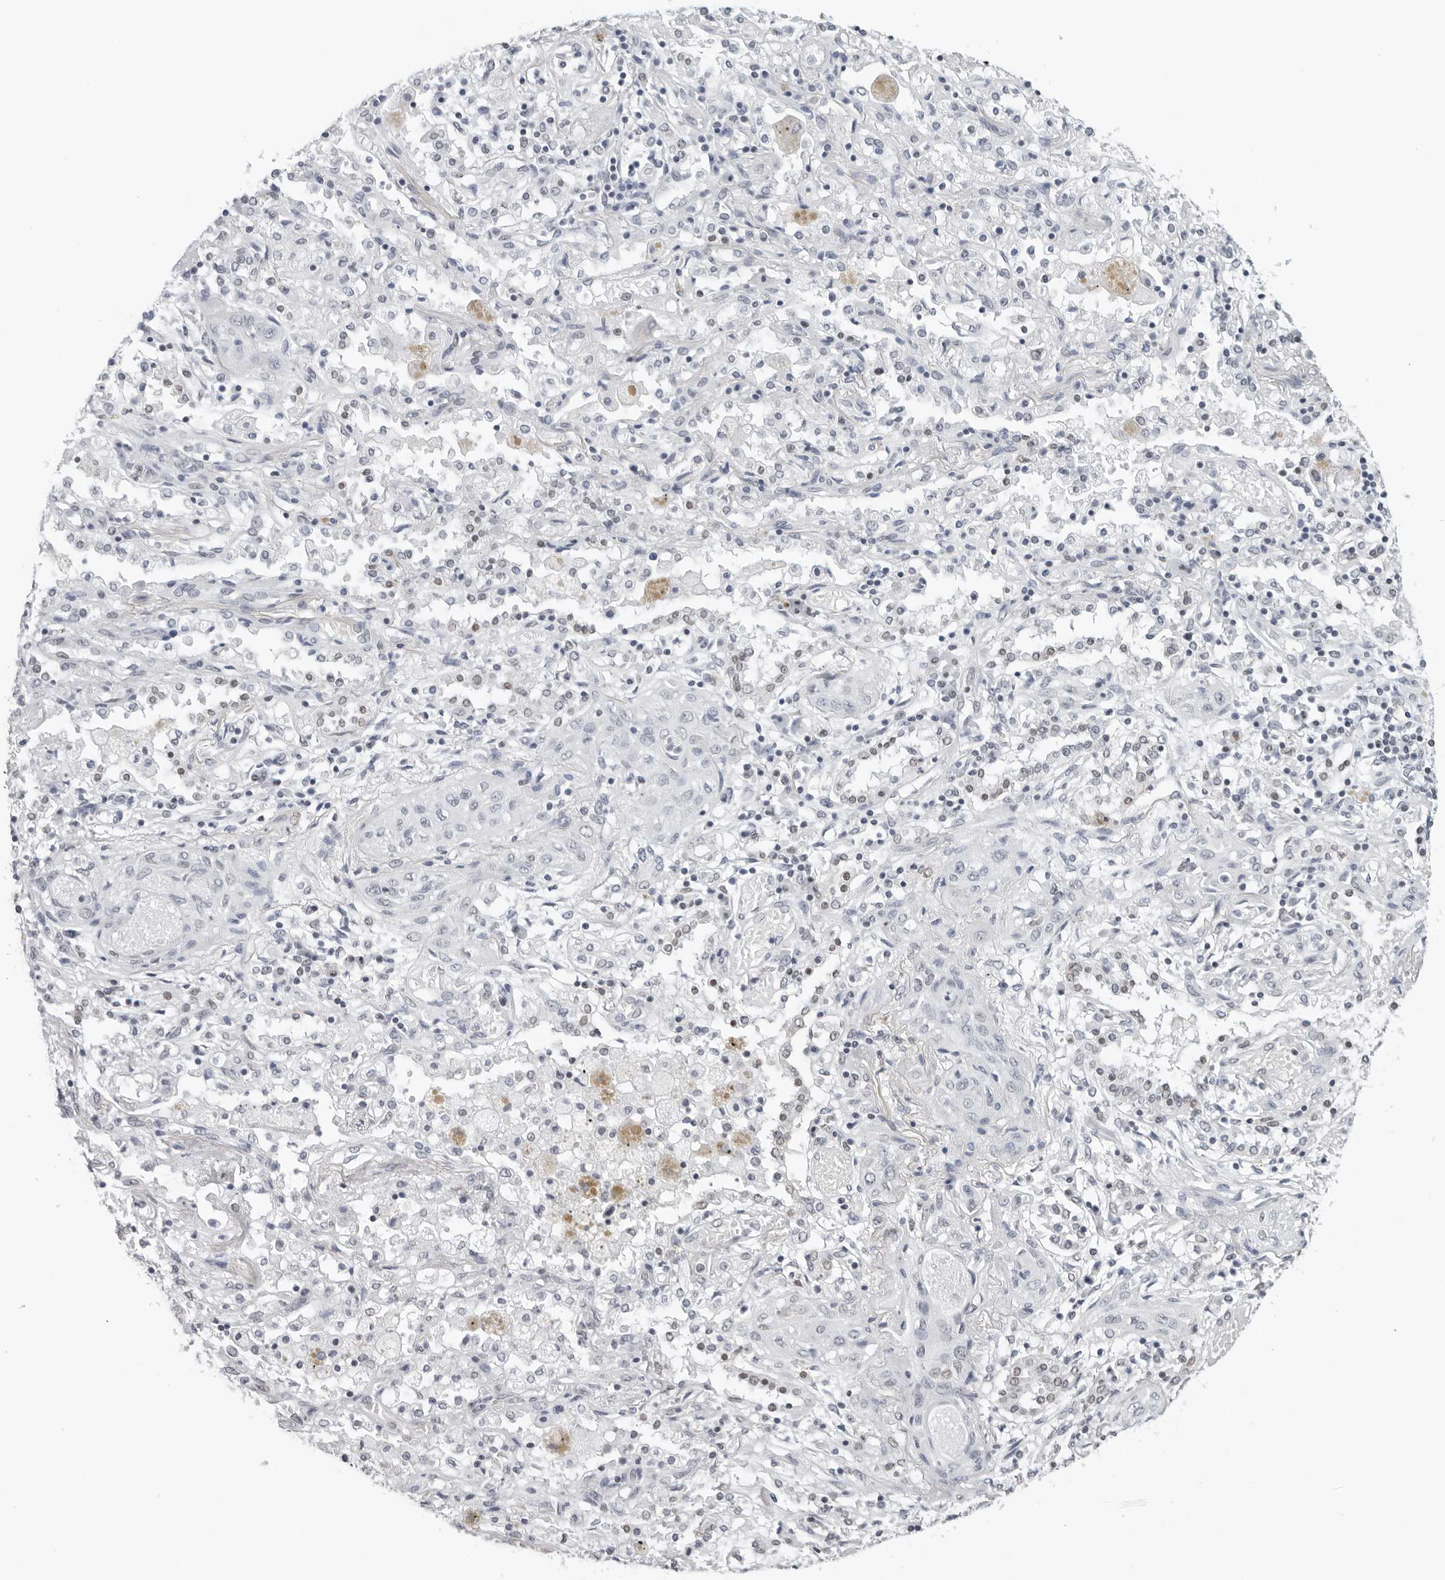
{"staining": {"intensity": "negative", "quantity": "none", "location": "none"}, "tissue": "lung cancer", "cell_type": "Tumor cells", "image_type": "cancer", "snomed": [{"axis": "morphology", "description": "Squamous cell carcinoma, NOS"}, {"axis": "topography", "description": "Lung"}], "caption": "IHC micrograph of neoplastic tissue: human lung squamous cell carcinoma stained with DAB (3,3'-diaminobenzidine) reveals no significant protein expression in tumor cells. (DAB (3,3'-diaminobenzidine) immunohistochemistry with hematoxylin counter stain).", "gene": "FLG2", "patient": {"sex": "female", "age": 47}}